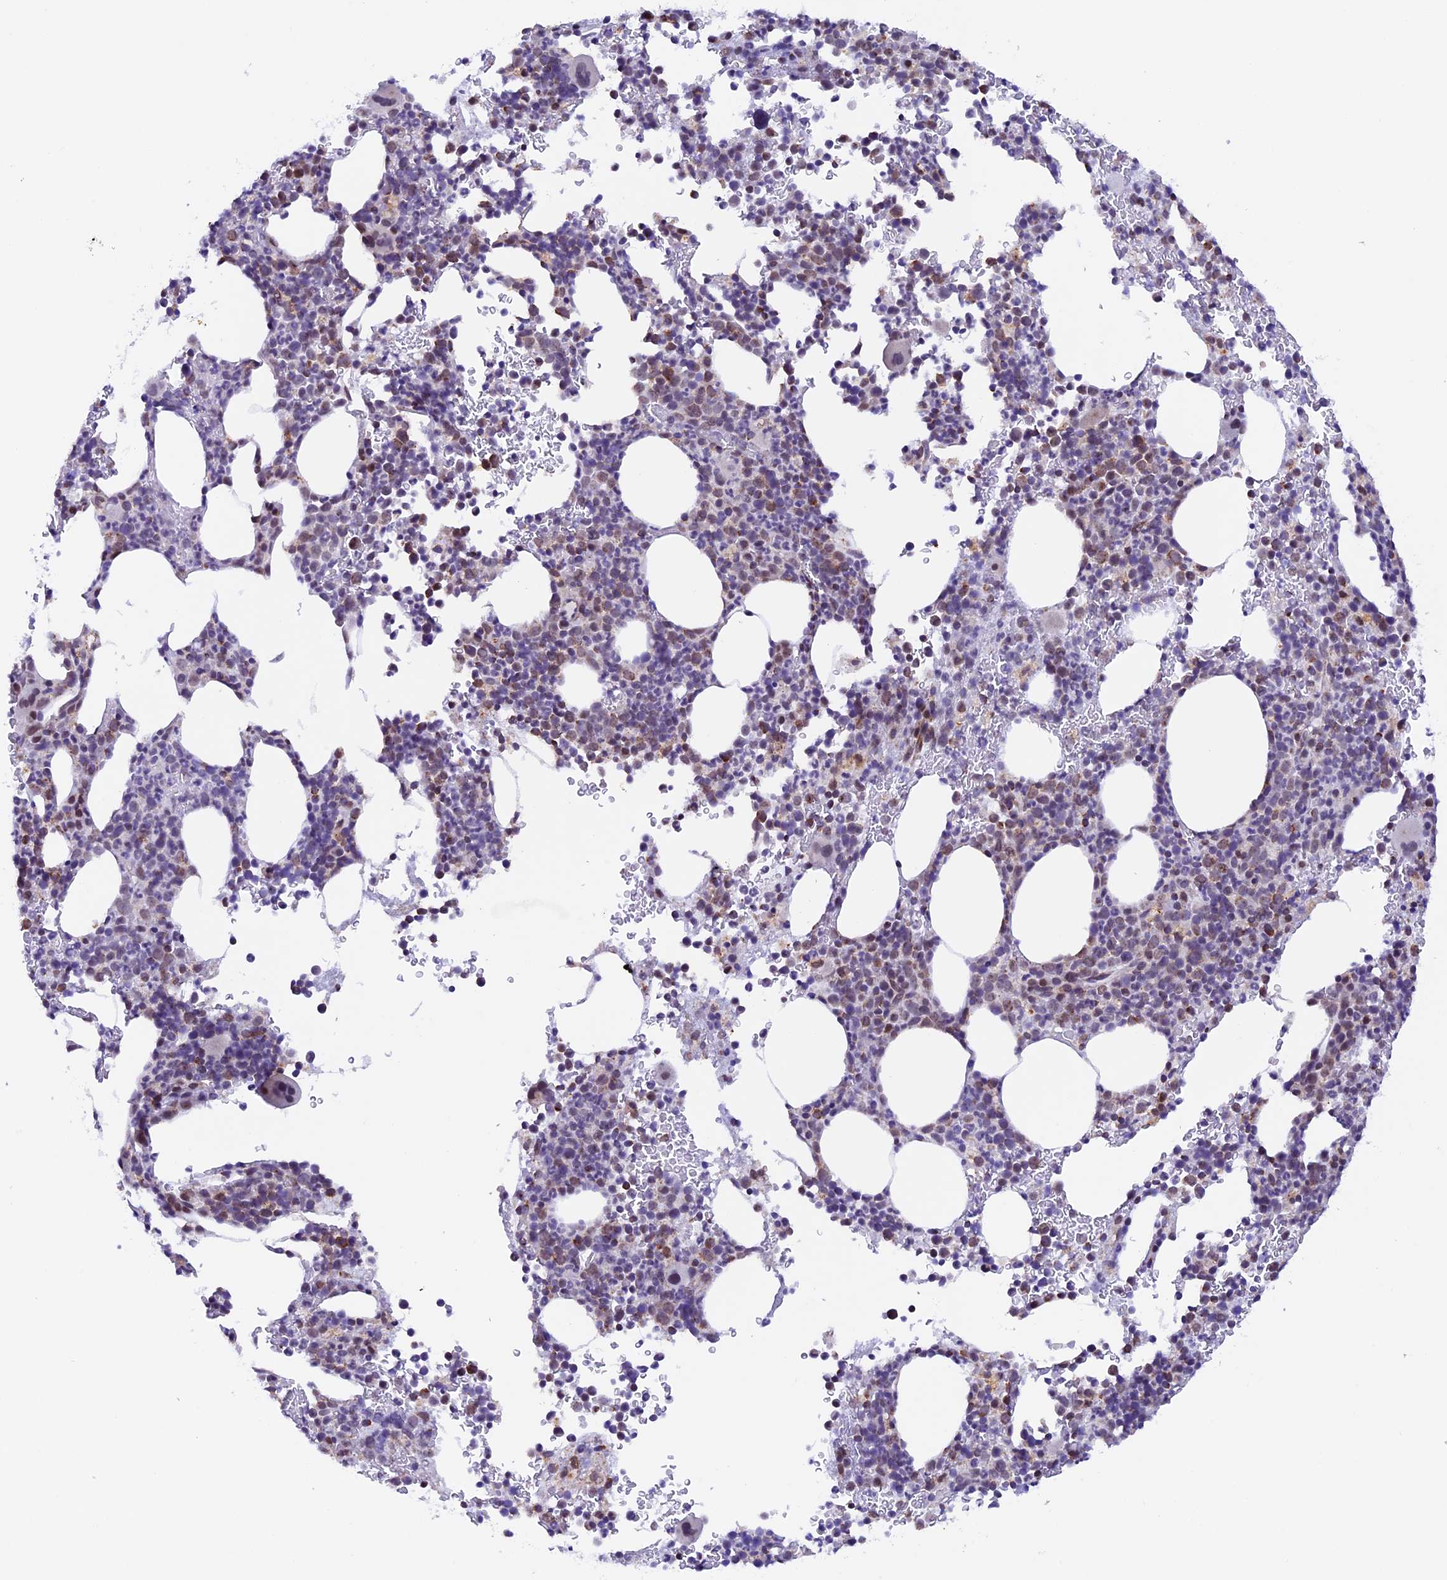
{"staining": {"intensity": "weak", "quantity": "25%-75%", "location": "cytoplasmic/membranous"}, "tissue": "bone marrow", "cell_type": "Hematopoietic cells", "image_type": "normal", "snomed": [{"axis": "morphology", "description": "Normal tissue, NOS"}, {"axis": "topography", "description": "Bone marrow"}], "caption": "This micrograph exhibits normal bone marrow stained with immunohistochemistry to label a protein in brown. The cytoplasmic/membranous of hematopoietic cells show weak positivity for the protein. Nuclei are counter-stained blue.", "gene": "TFAM", "patient": {"sex": "female", "age": 82}}